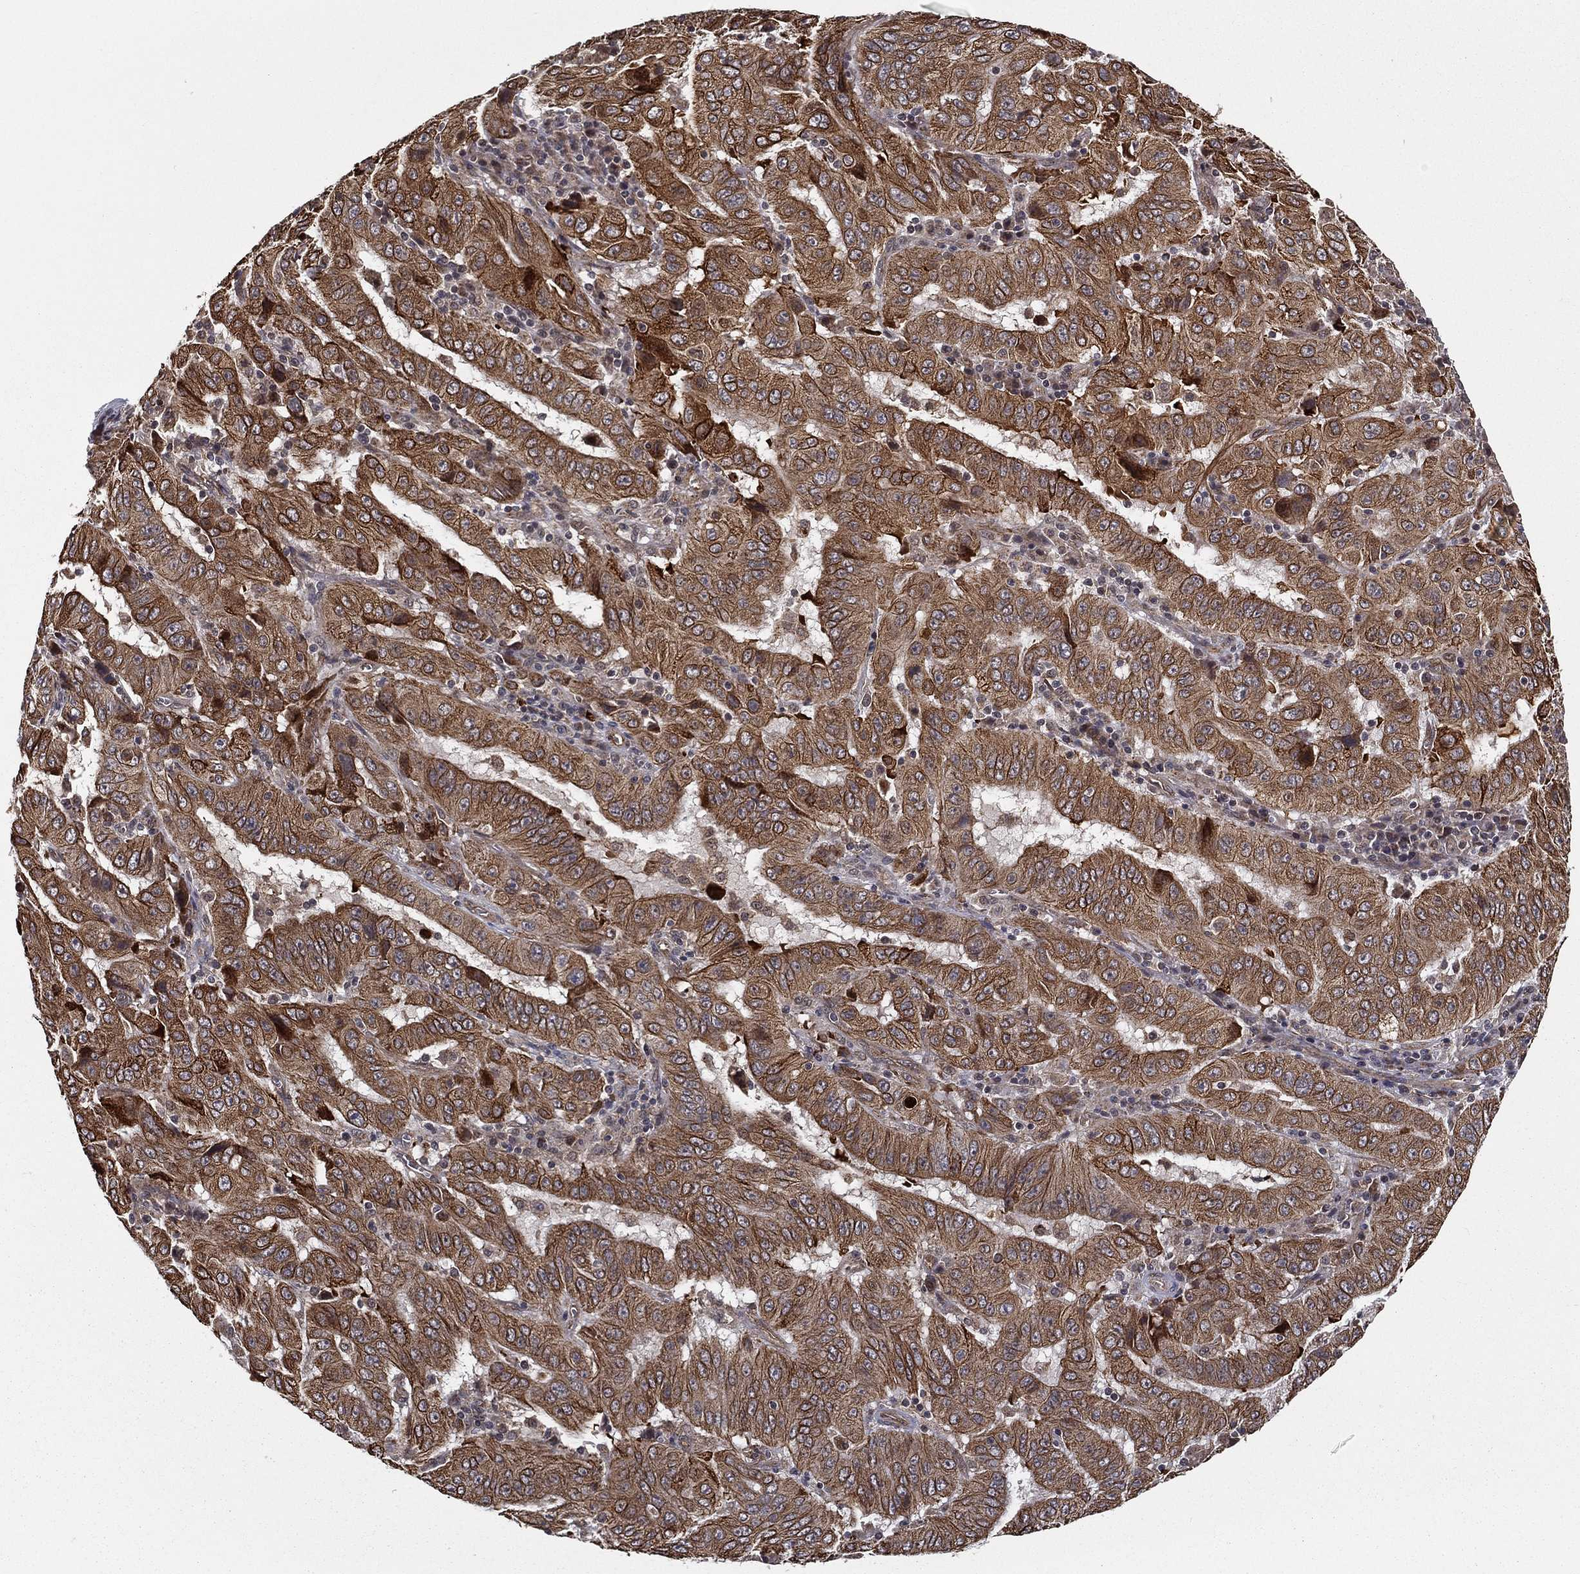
{"staining": {"intensity": "strong", "quantity": ">75%", "location": "cytoplasmic/membranous"}, "tissue": "pancreatic cancer", "cell_type": "Tumor cells", "image_type": "cancer", "snomed": [{"axis": "morphology", "description": "Adenocarcinoma, NOS"}, {"axis": "topography", "description": "Pancreas"}], "caption": "Human pancreatic cancer stained with a protein marker demonstrates strong staining in tumor cells.", "gene": "UACA", "patient": {"sex": "male", "age": 63}}